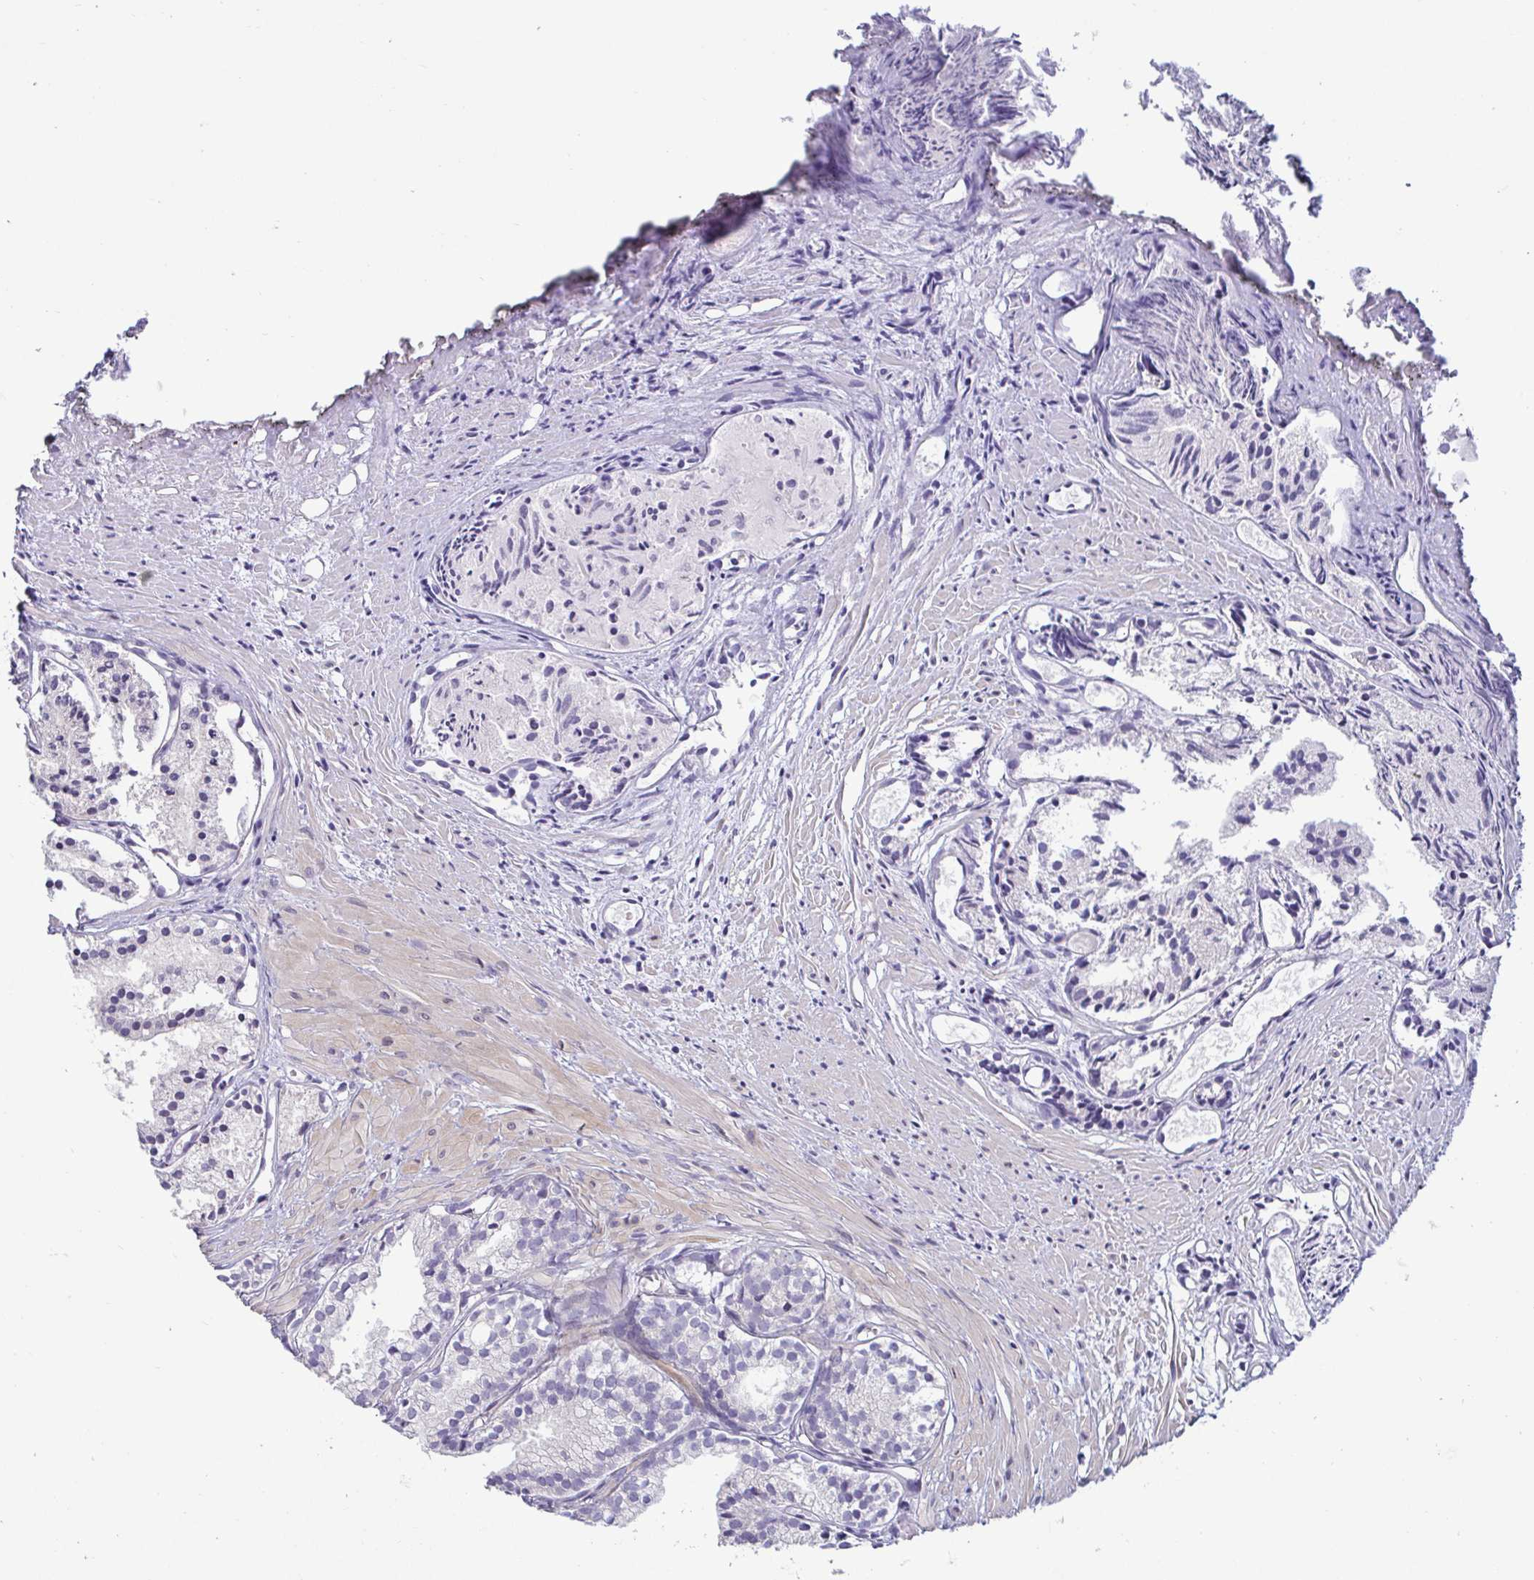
{"staining": {"intensity": "negative", "quantity": "none", "location": "none"}, "tissue": "prostate cancer", "cell_type": "Tumor cells", "image_type": "cancer", "snomed": [{"axis": "morphology", "description": "Adenocarcinoma, High grade"}, {"axis": "topography", "description": "Prostate"}], "caption": "A histopathology image of human prostate cancer is negative for staining in tumor cells.", "gene": "GSTM1", "patient": {"sex": "male", "age": 58}}